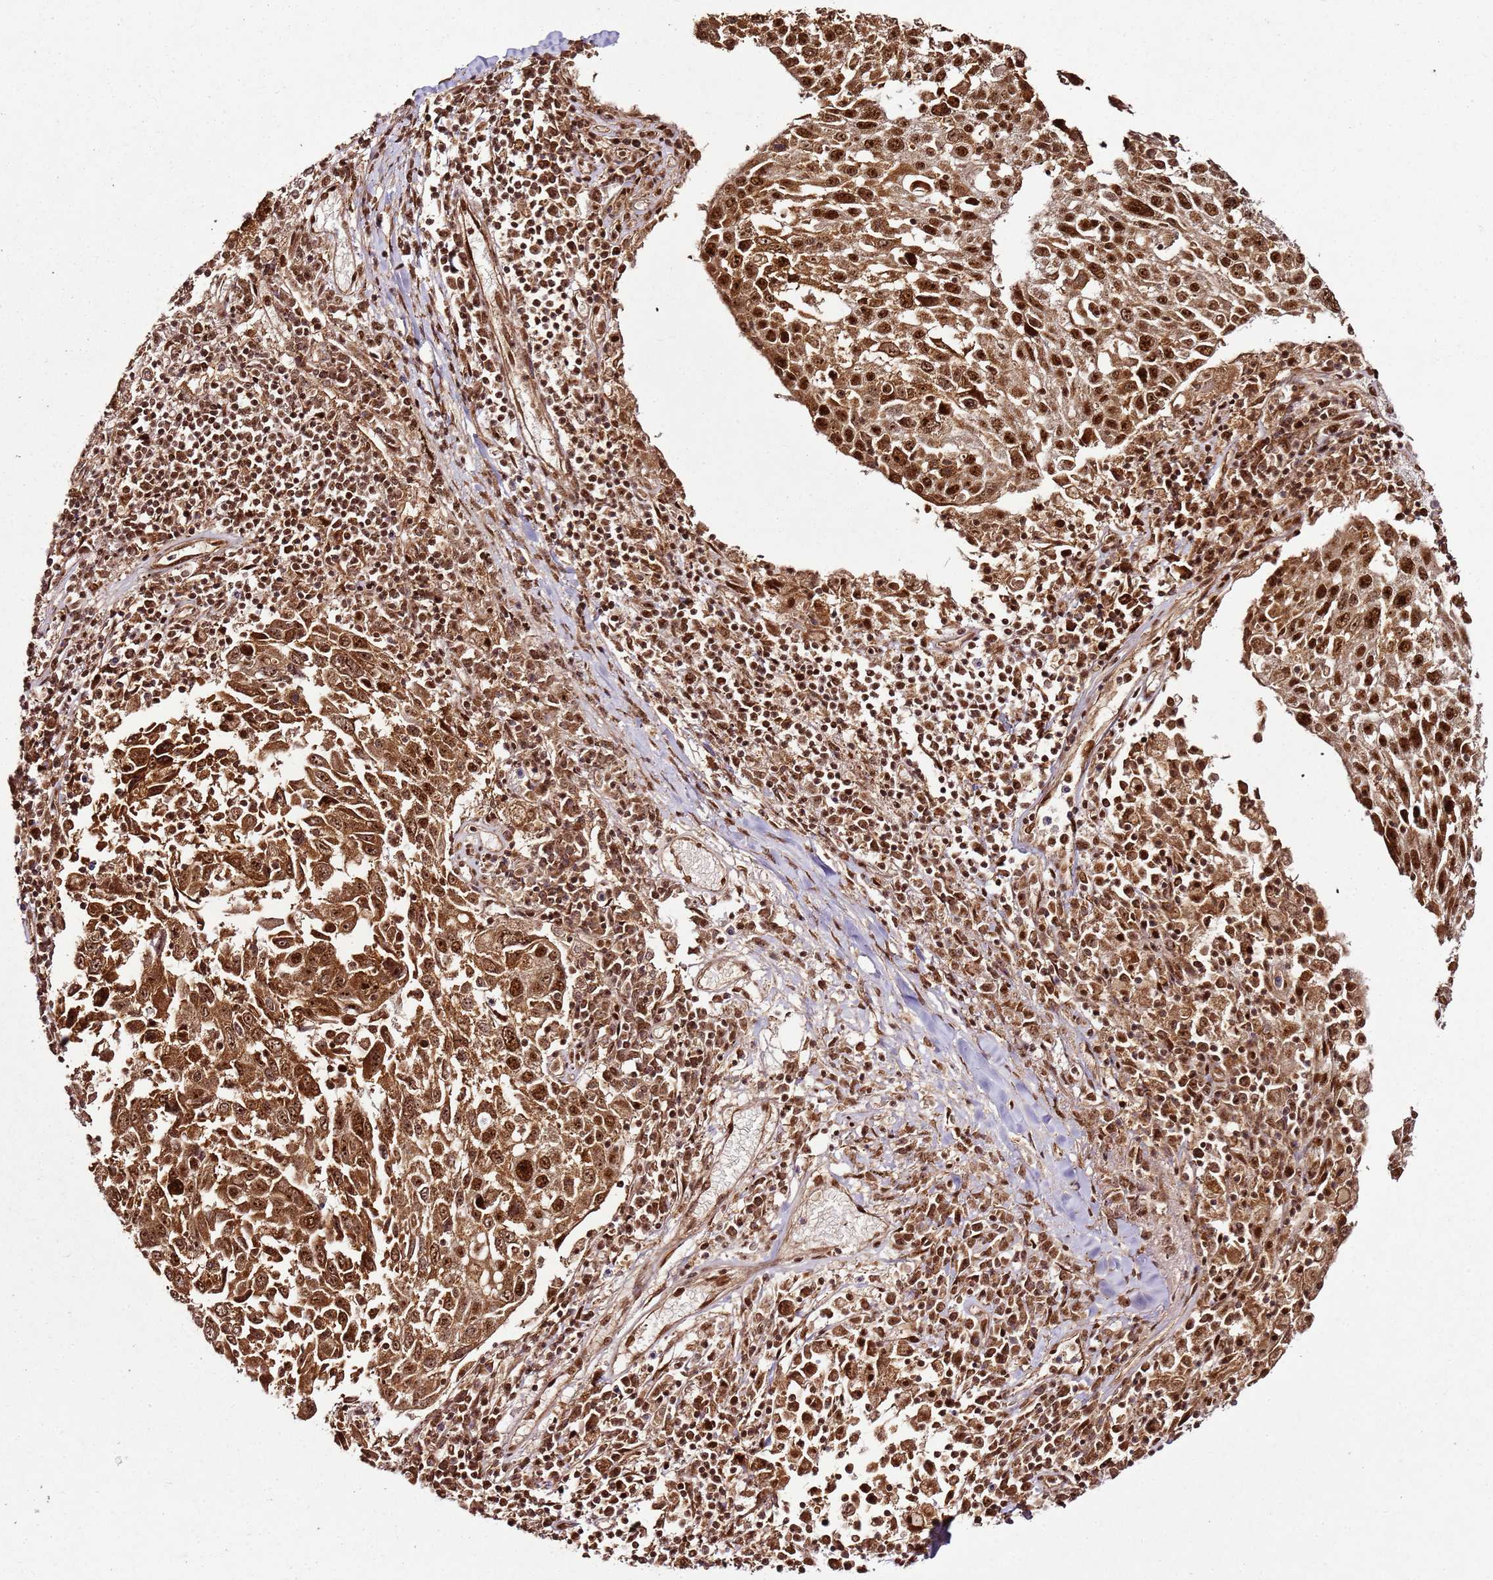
{"staining": {"intensity": "strong", "quantity": ">75%", "location": "nuclear"}, "tissue": "lung cancer", "cell_type": "Tumor cells", "image_type": "cancer", "snomed": [{"axis": "morphology", "description": "Squamous cell carcinoma, NOS"}, {"axis": "topography", "description": "Lung"}], "caption": "This image reveals lung cancer (squamous cell carcinoma) stained with IHC to label a protein in brown. The nuclear of tumor cells show strong positivity for the protein. Nuclei are counter-stained blue.", "gene": "XRN2", "patient": {"sex": "male", "age": 65}}